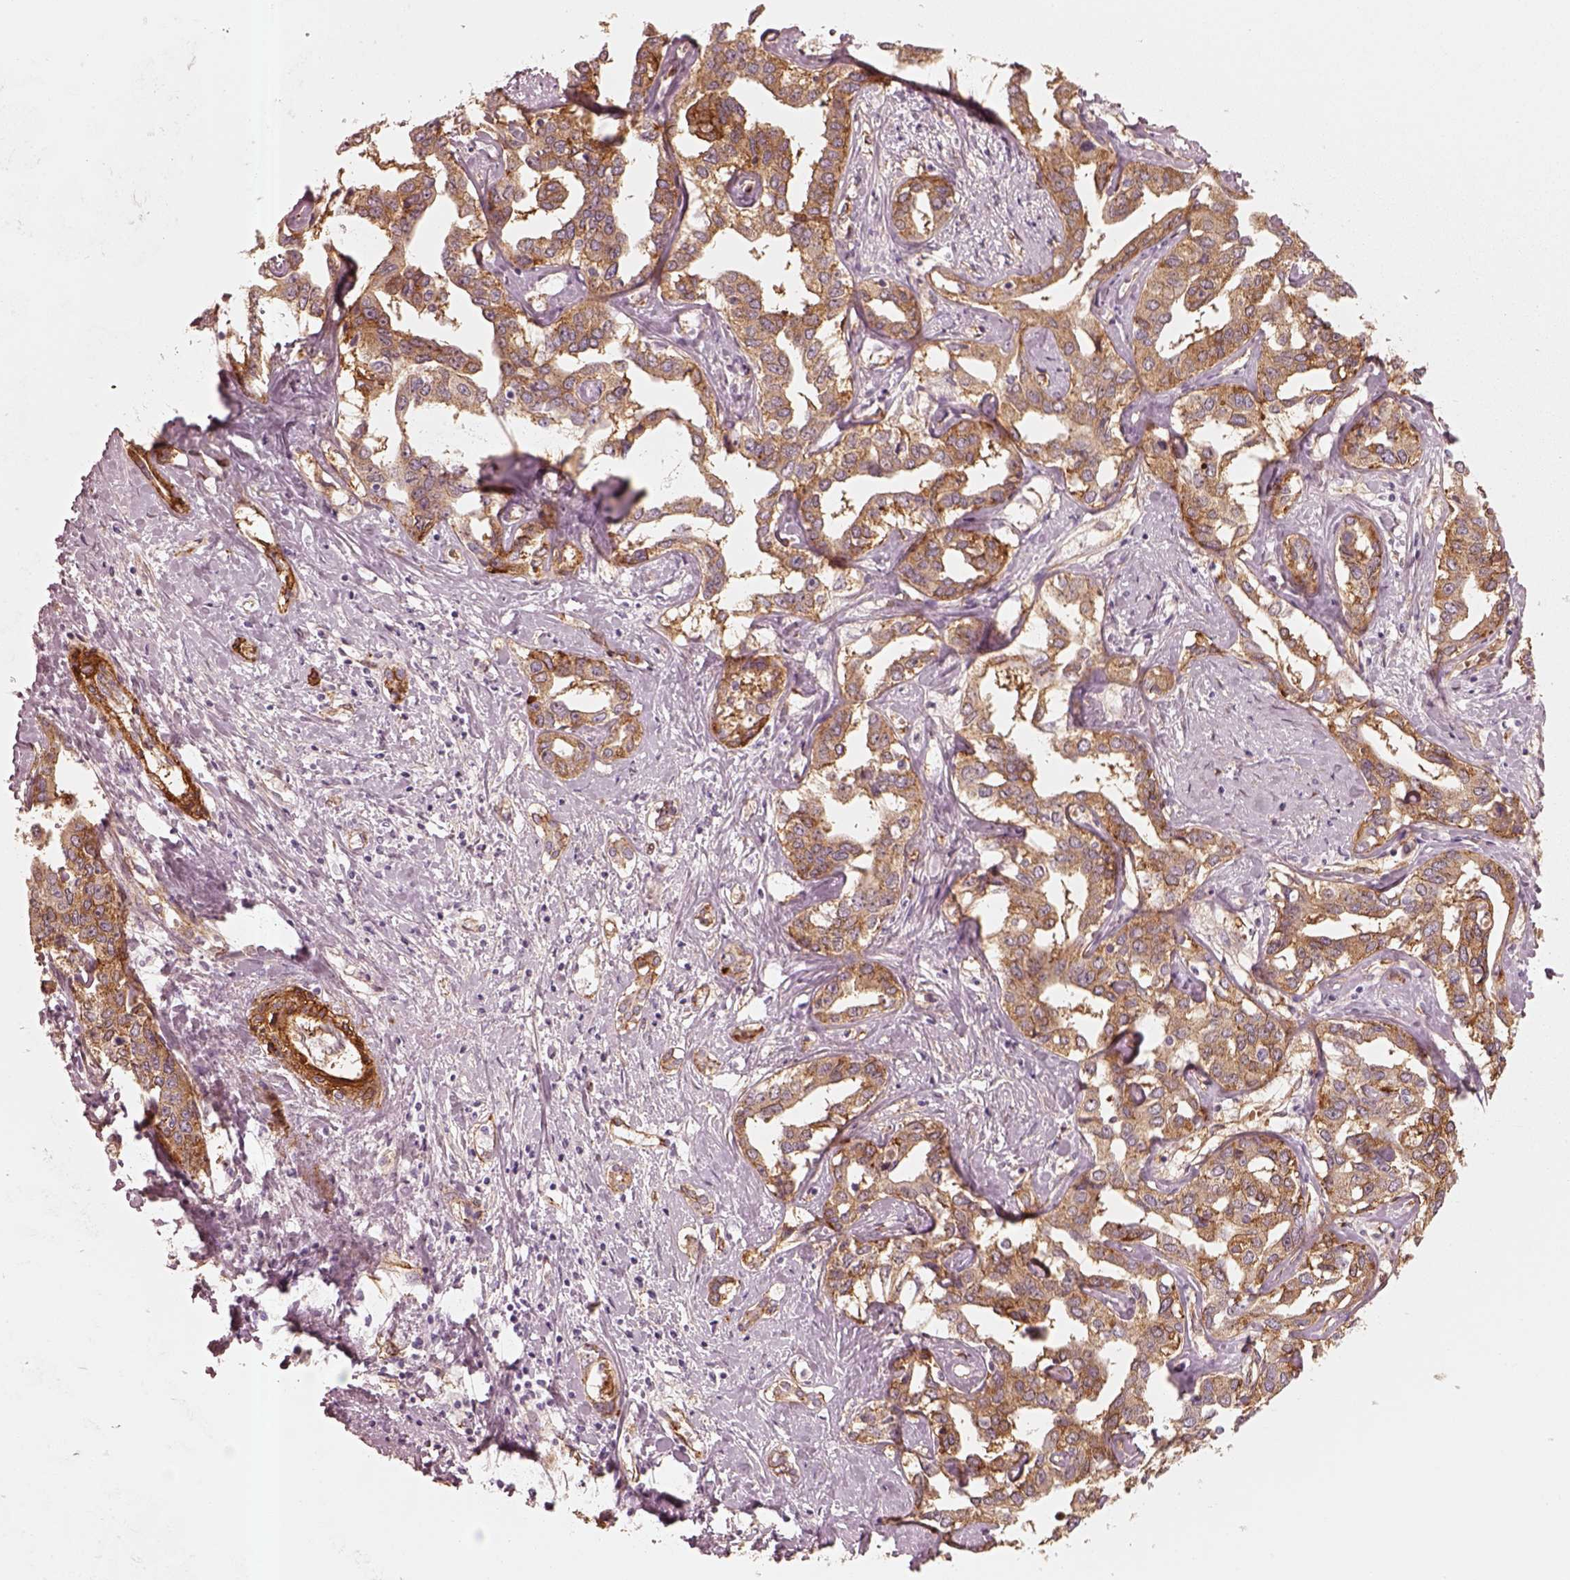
{"staining": {"intensity": "moderate", "quantity": ">75%", "location": "cytoplasmic/membranous"}, "tissue": "liver cancer", "cell_type": "Tumor cells", "image_type": "cancer", "snomed": [{"axis": "morphology", "description": "Cholangiocarcinoma"}, {"axis": "topography", "description": "Liver"}], "caption": "Tumor cells demonstrate medium levels of moderate cytoplasmic/membranous expression in approximately >75% of cells in liver cancer (cholangiocarcinoma).", "gene": "CRYM", "patient": {"sex": "male", "age": 59}}